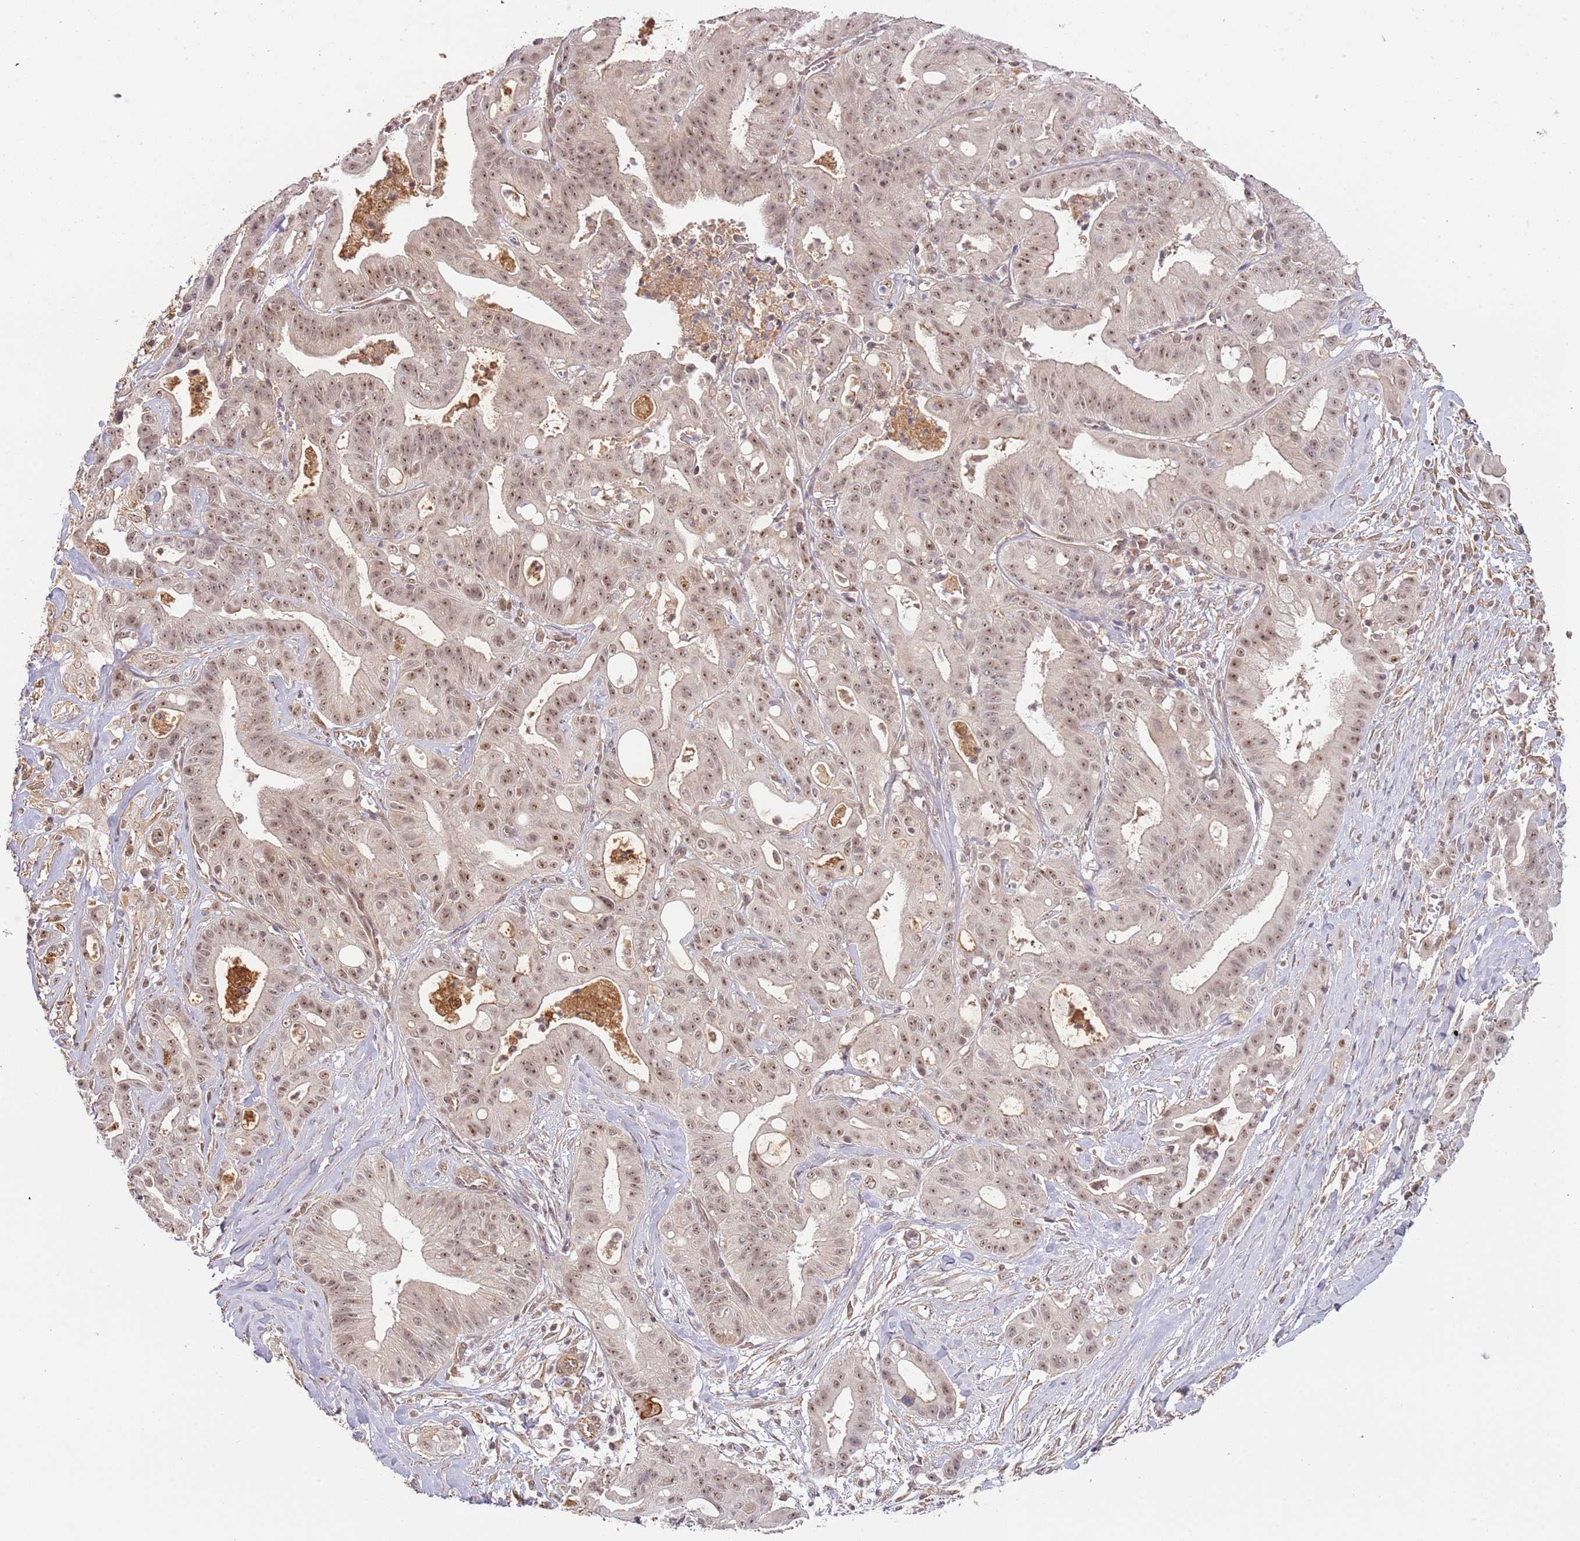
{"staining": {"intensity": "moderate", "quantity": "25%-75%", "location": "nuclear"}, "tissue": "ovarian cancer", "cell_type": "Tumor cells", "image_type": "cancer", "snomed": [{"axis": "morphology", "description": "Cystadenocarcinoma, mucinous, NOS"}, {"axis": "topography", "description": "Ovary"}], "caption": "Approximately 25%-75% of tumor cells in ovarian cancer display moderate nuclear protein staining as visualized by brown immunohistochemical staining.", "gene": "SURF2", "patient": {"sex": "female", "age": 70}}